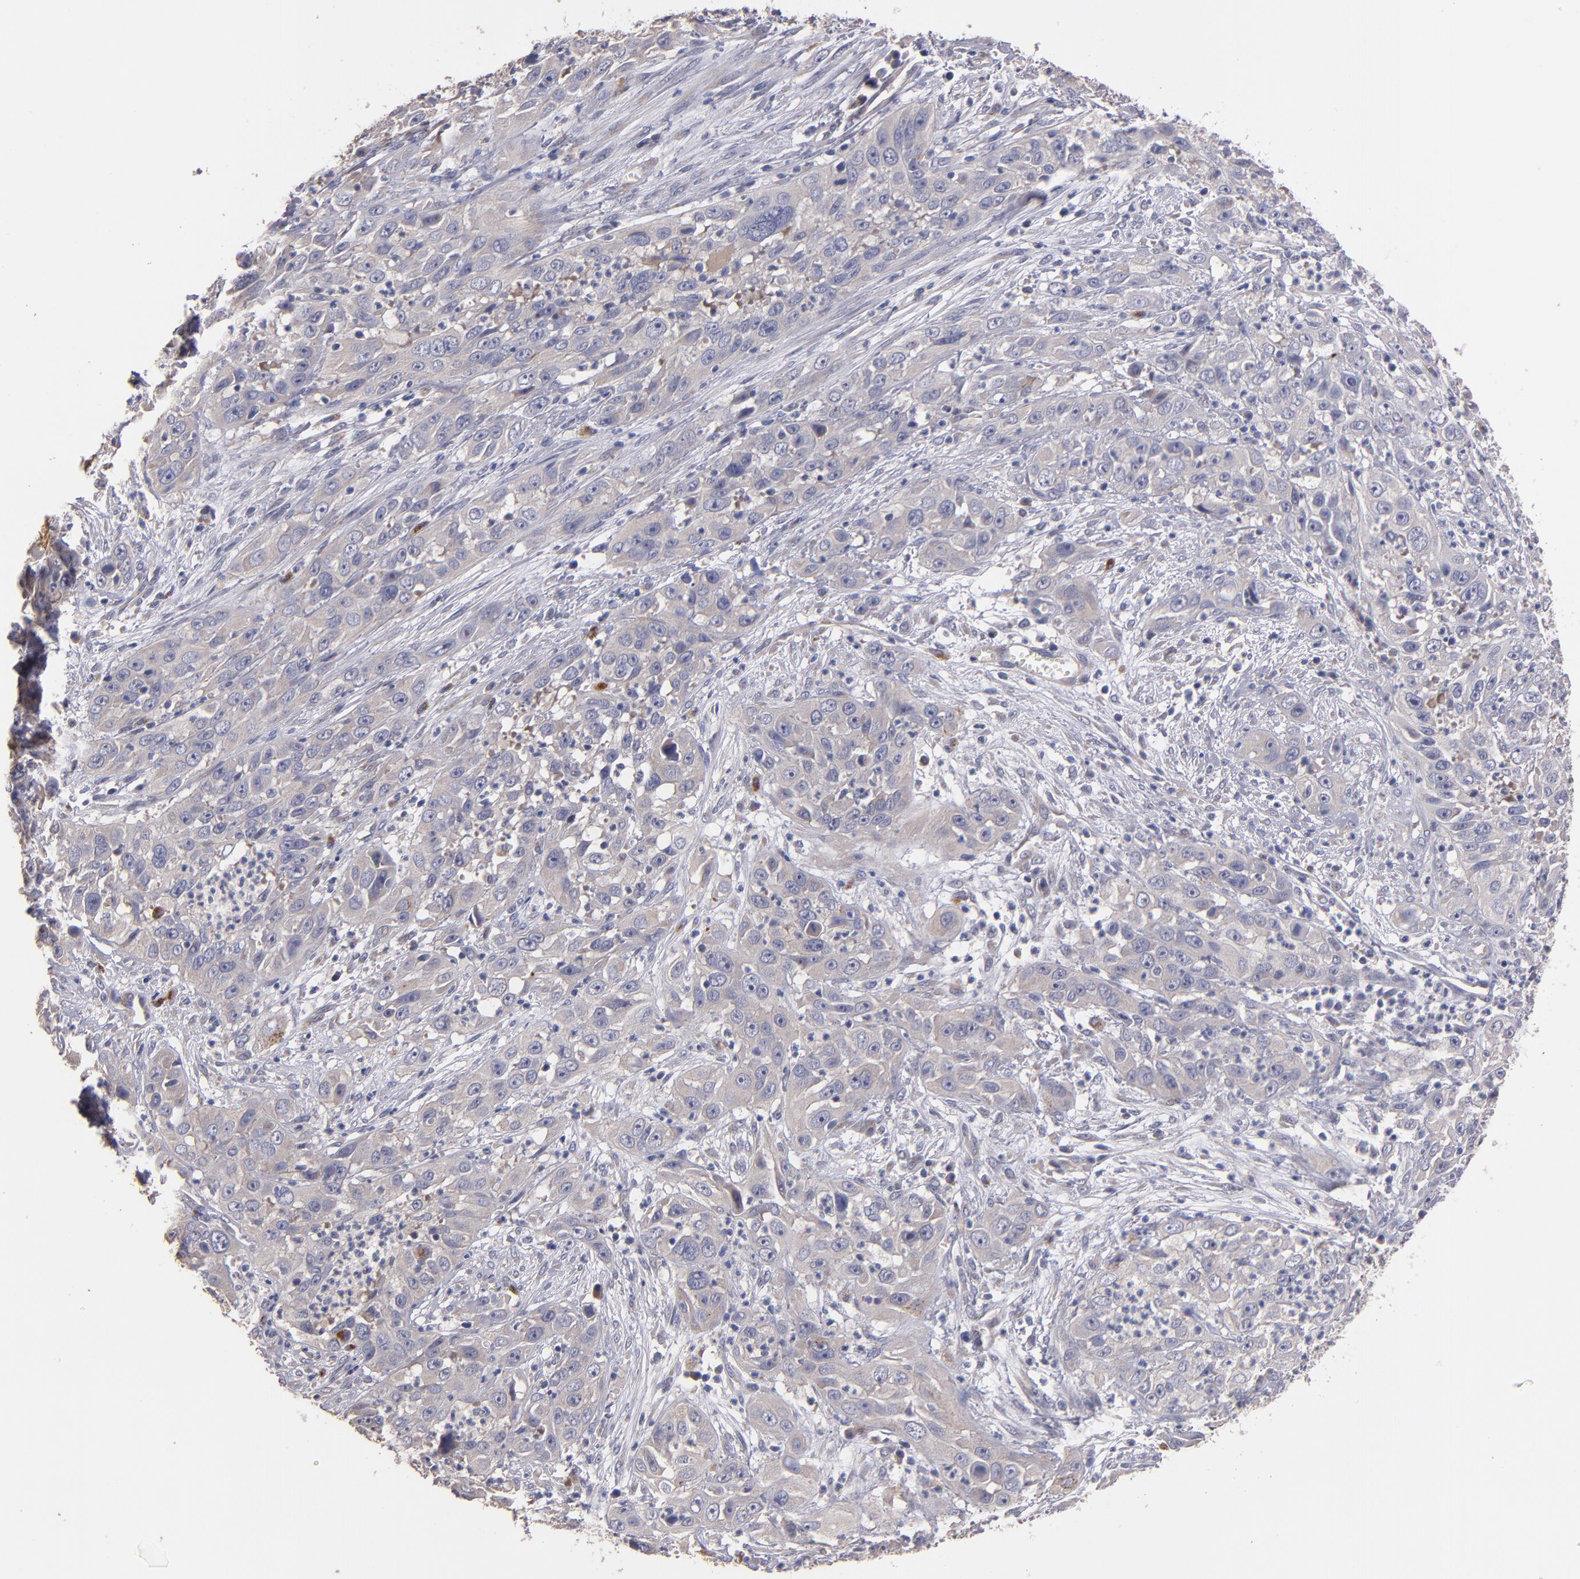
{"staining": {"intensity": "weak", "quantity": ">75%", "location": "cytoplasmic/membranous"}, "tissue": "cervical cancer", "cell_type": "Tumor cells", "image_type": "cancer", "snomed": [{"axis": "morphology", "description": "Squamous cell carcinoma, NOS"}, {"axis": "topography", "description": "Cervix"}], "caption": "Weak cytoplasmic/membranous protein staining is seen in approximately >75% of tumor cells in cervical cancer (squamous cell carcinoma). The staining was performed using DAB (3,3'-diaminobenzidine) to visualize the protein expression in brown, while the nuclei were stained in blue with hematoxylin (Magnification: 20x).", "gene": "MAGEE1", "patient": {"sex": "female", "age": 32}}